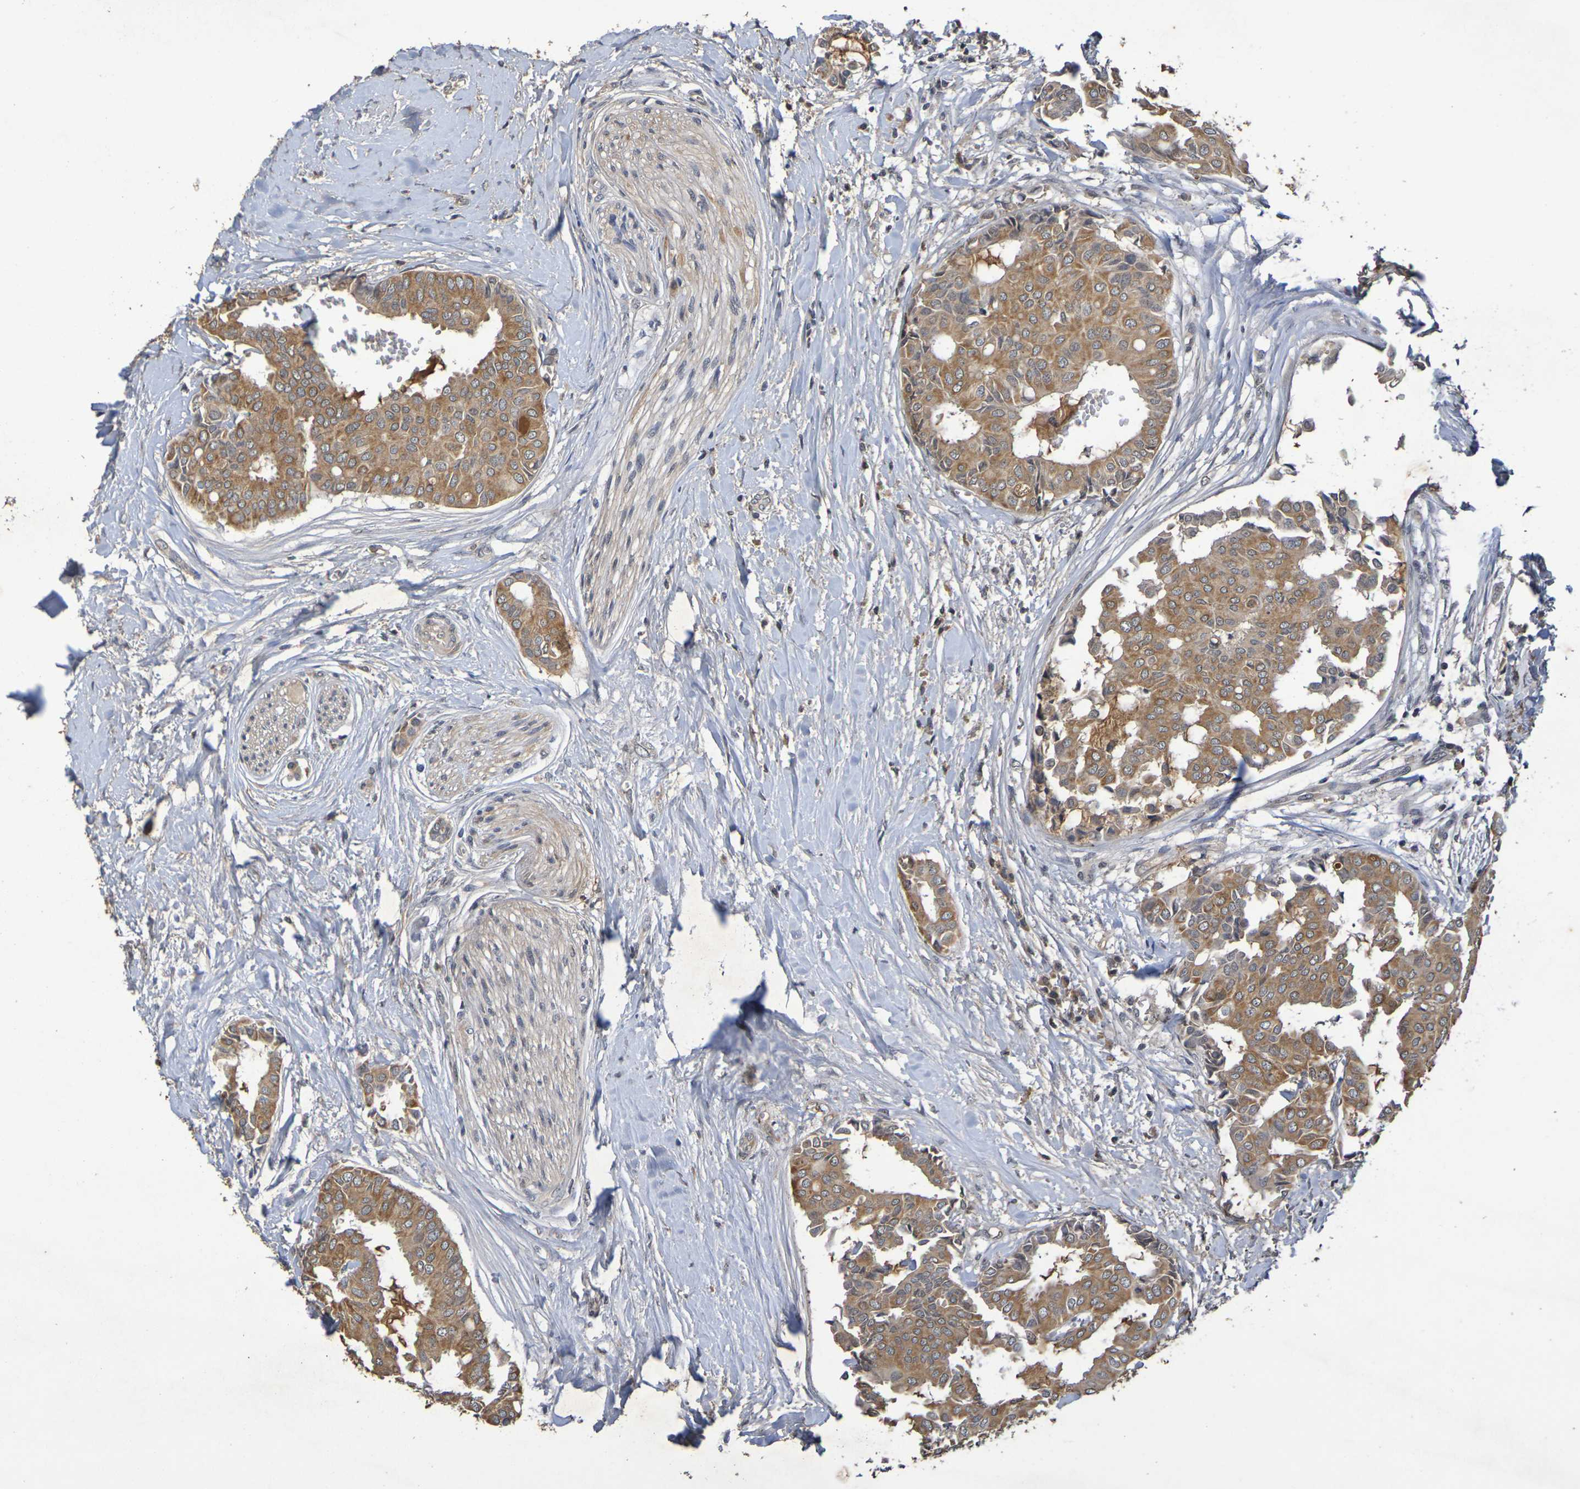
{"staining": {"intensity": "moderate", "quantity": ">75%", "location": "cytoplasmic/membranous"}, "tissue": "head and neck cancer", "cell_type": "Tumor cells", "image_type": "cancer", "snomed": [{"axis": "morphology", "description": "Adenocarcinoma, NOS"}, {"axis": "topography", "description": "Salivary gland"}, {"axis": "topography", "description": "Head-Neck"}], "caption": "A high-resolution image shows immunohistochemistry staining of adenocarcinoma (head and neck), which exhibits moderate cytoplasmic/membranous expression in approximately >75% of tumor cells.", "gene": "TERF2", "patient": {"sex": "female", "age": 59}}